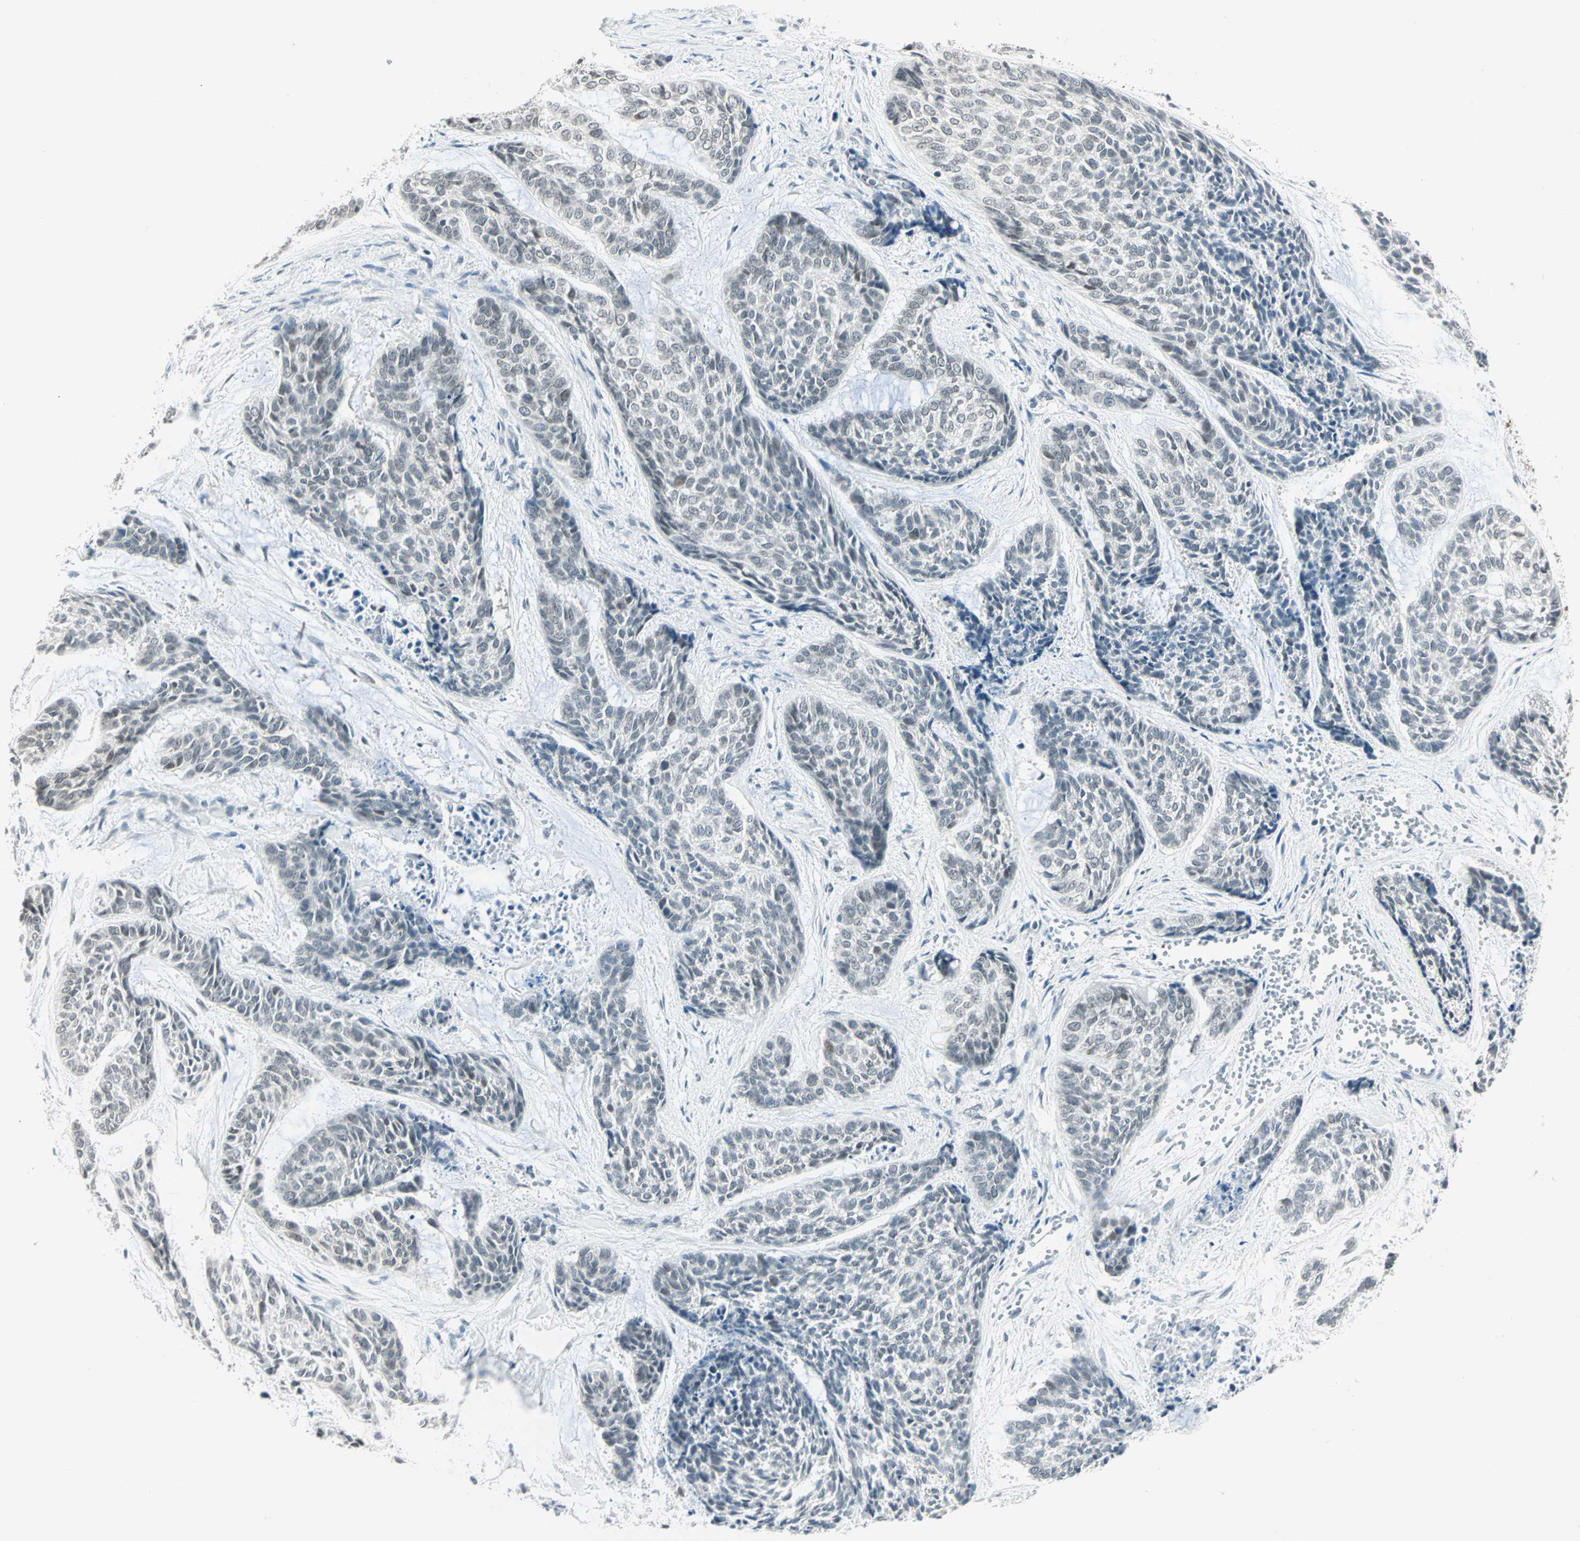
{"staining": {"intensity": "weak", "quantity": "<25%", "location": "nuclear"}, "tissue": "skin cancer", "cell_type": "Tumor cells", "image_type": "cancer", "snomed": [{"axis": "morphology", "description": "Basal cell carcinoma"}, {"axis": "topography", "description": "Skin"}], "caption": "The histopathology image shows no significant expression in tumor cells of basal cell carcinoma (skin).", "gene": "BCAN", "patient": {"sex": "female", "age": 64}}